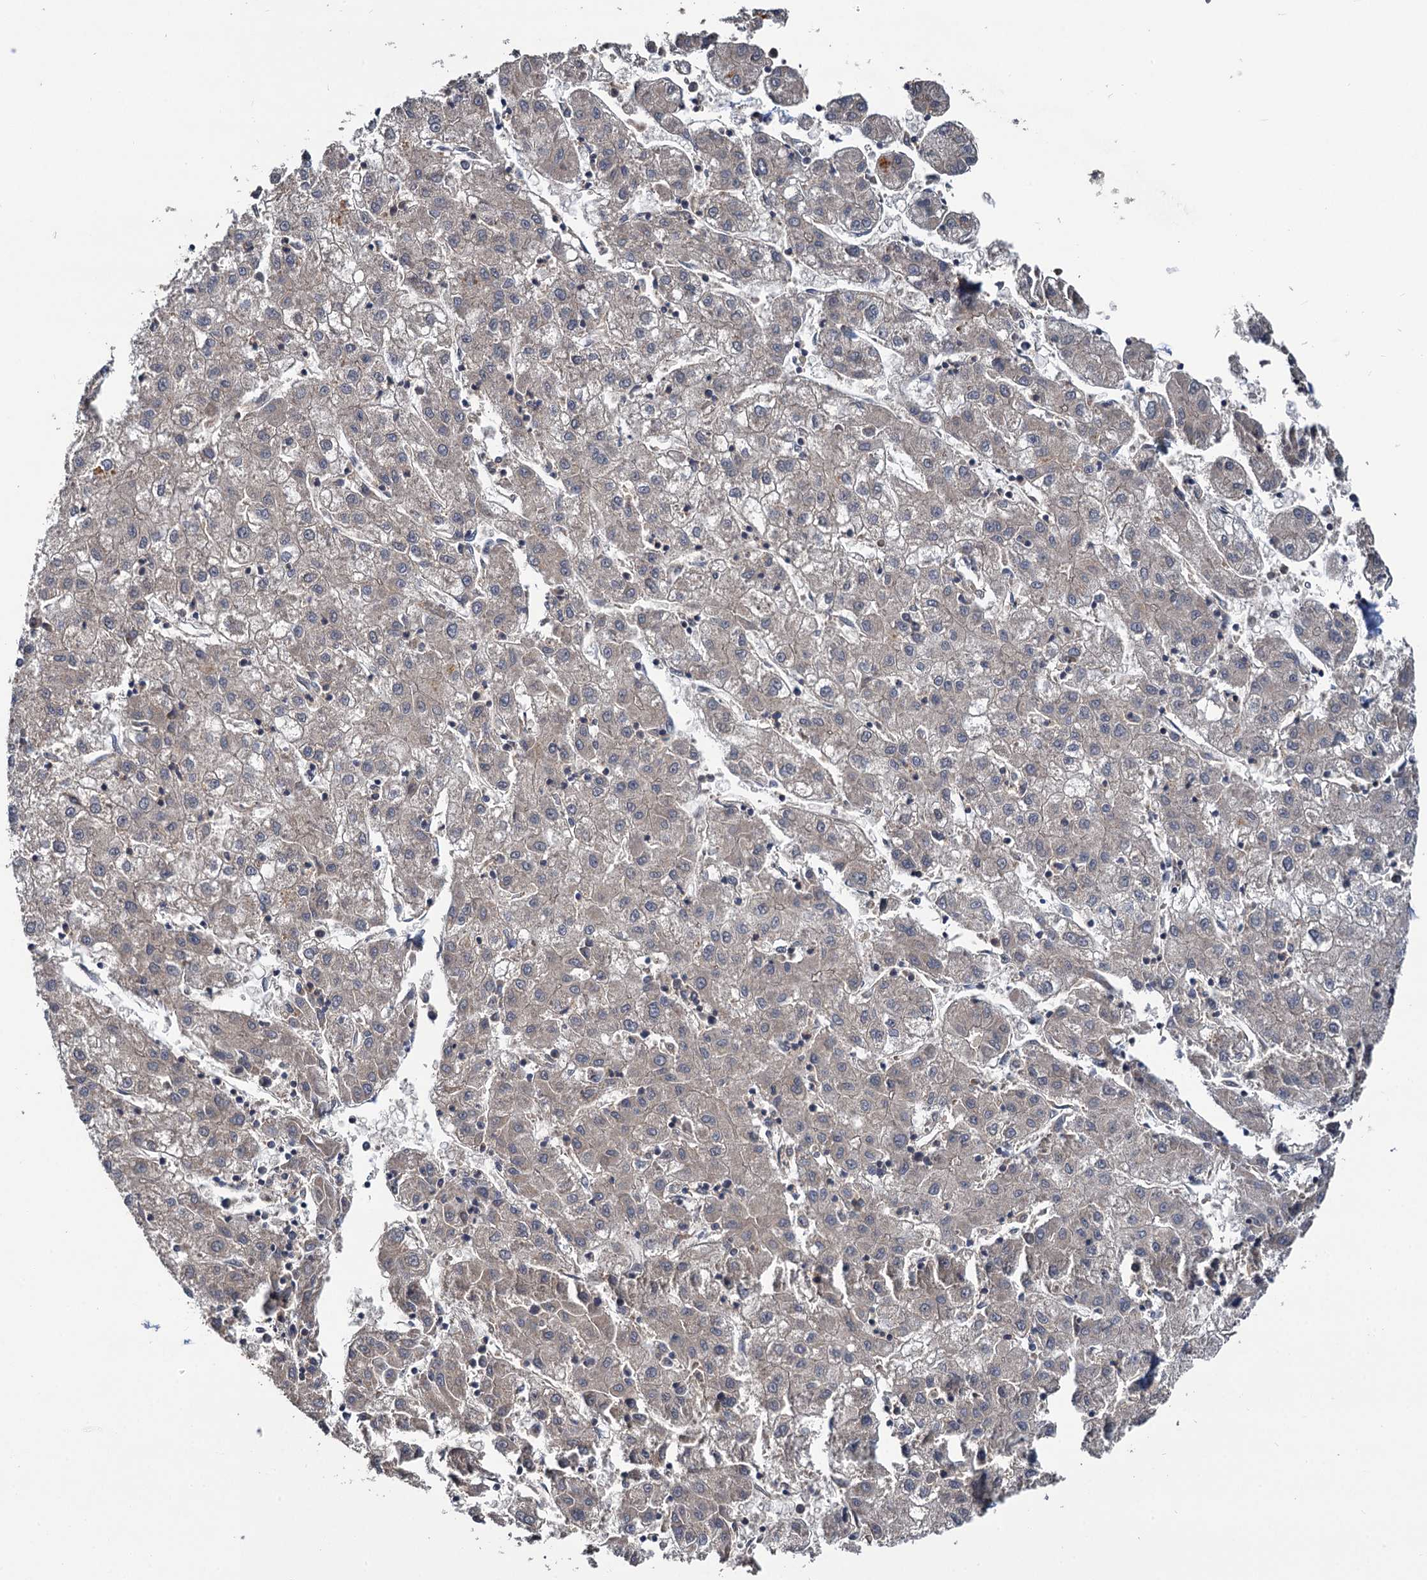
{"staining": {"intensity": "weak", "quantity": "<25%", "location": "cytoplasmic/membranous"}, "tissue": "liver cancer", "cell_type": "Tumor cells", "image_type": "cancer", "snomed": [{"axis": "morphology", "description": "Carcinoma, Hepatocellular, NOS"}, {"axis": "topography", "description": "Liver"}], "caption": "Immunohistochemistry (IHC) image of neoplastic tissue: human liver hepatocellular carcinoma stained with DAB (3,3'-diaminobenzidine) shows no significant protein positivity in tumor cells.", "gene": "TMEM39A", "patient": {"sex": "male", "age": 72}}